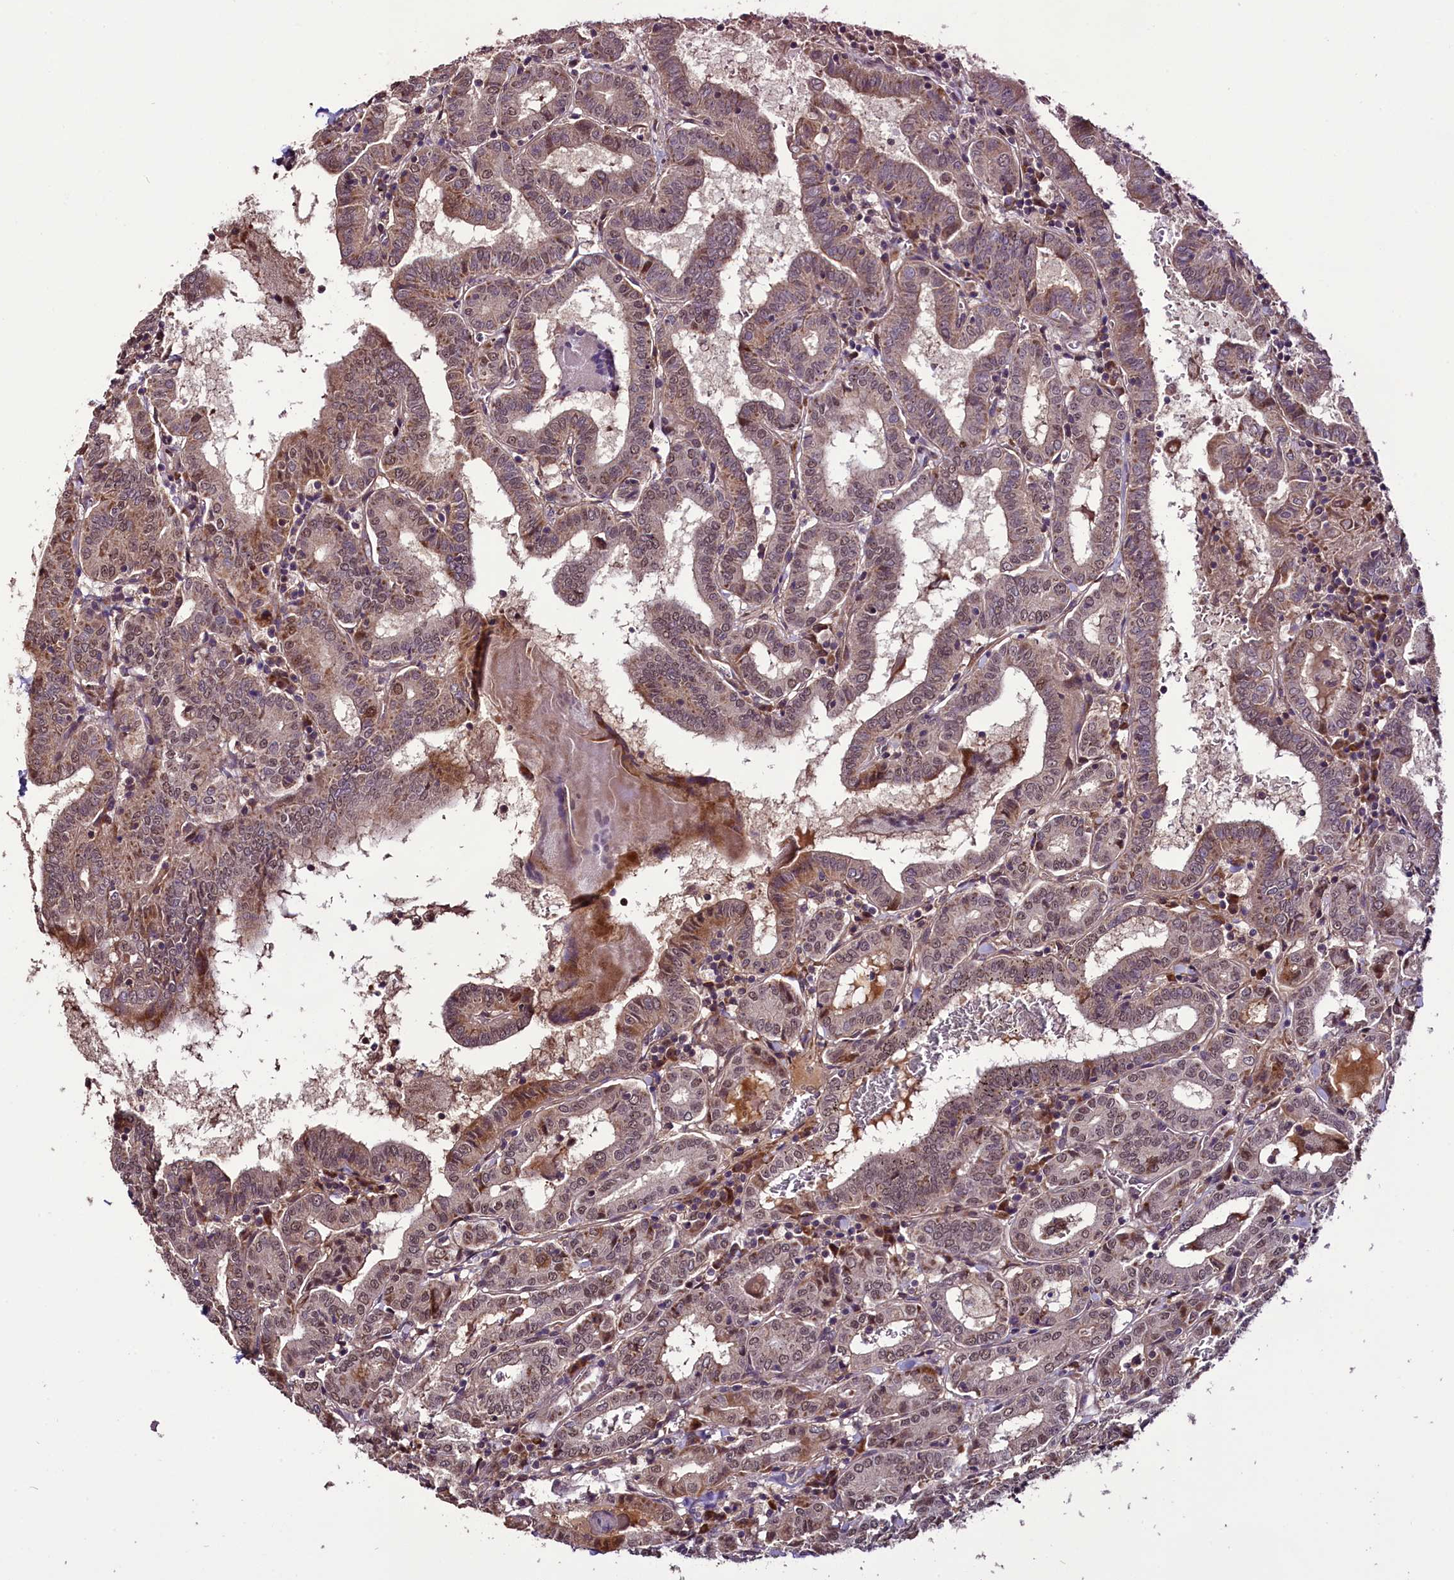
{"staining": {"intensity": "weak", "quantity": ">75%", "location": "cytoplasmic/membranous,nuclear"}, "tissue": "thyroid cancer", "cell_type": "Tumor cells", "image_type": "cancer", "snomed": [{"axis": "morphology", "description": "Papillary adenocarcinoma, NOS"}, {"axis": "topography", "description": "Thyroid gland"}], "caption": "Immunohistochemical staining of thyroid cancer (papillary adenocarcinoma) exhibits low levels of weak cytoplasmic/membranous and nuclear protein staining in approximately >75% of tumor cells.", "gene": "RPUSD2", "patient": {"sex": "female", "age": 72}}